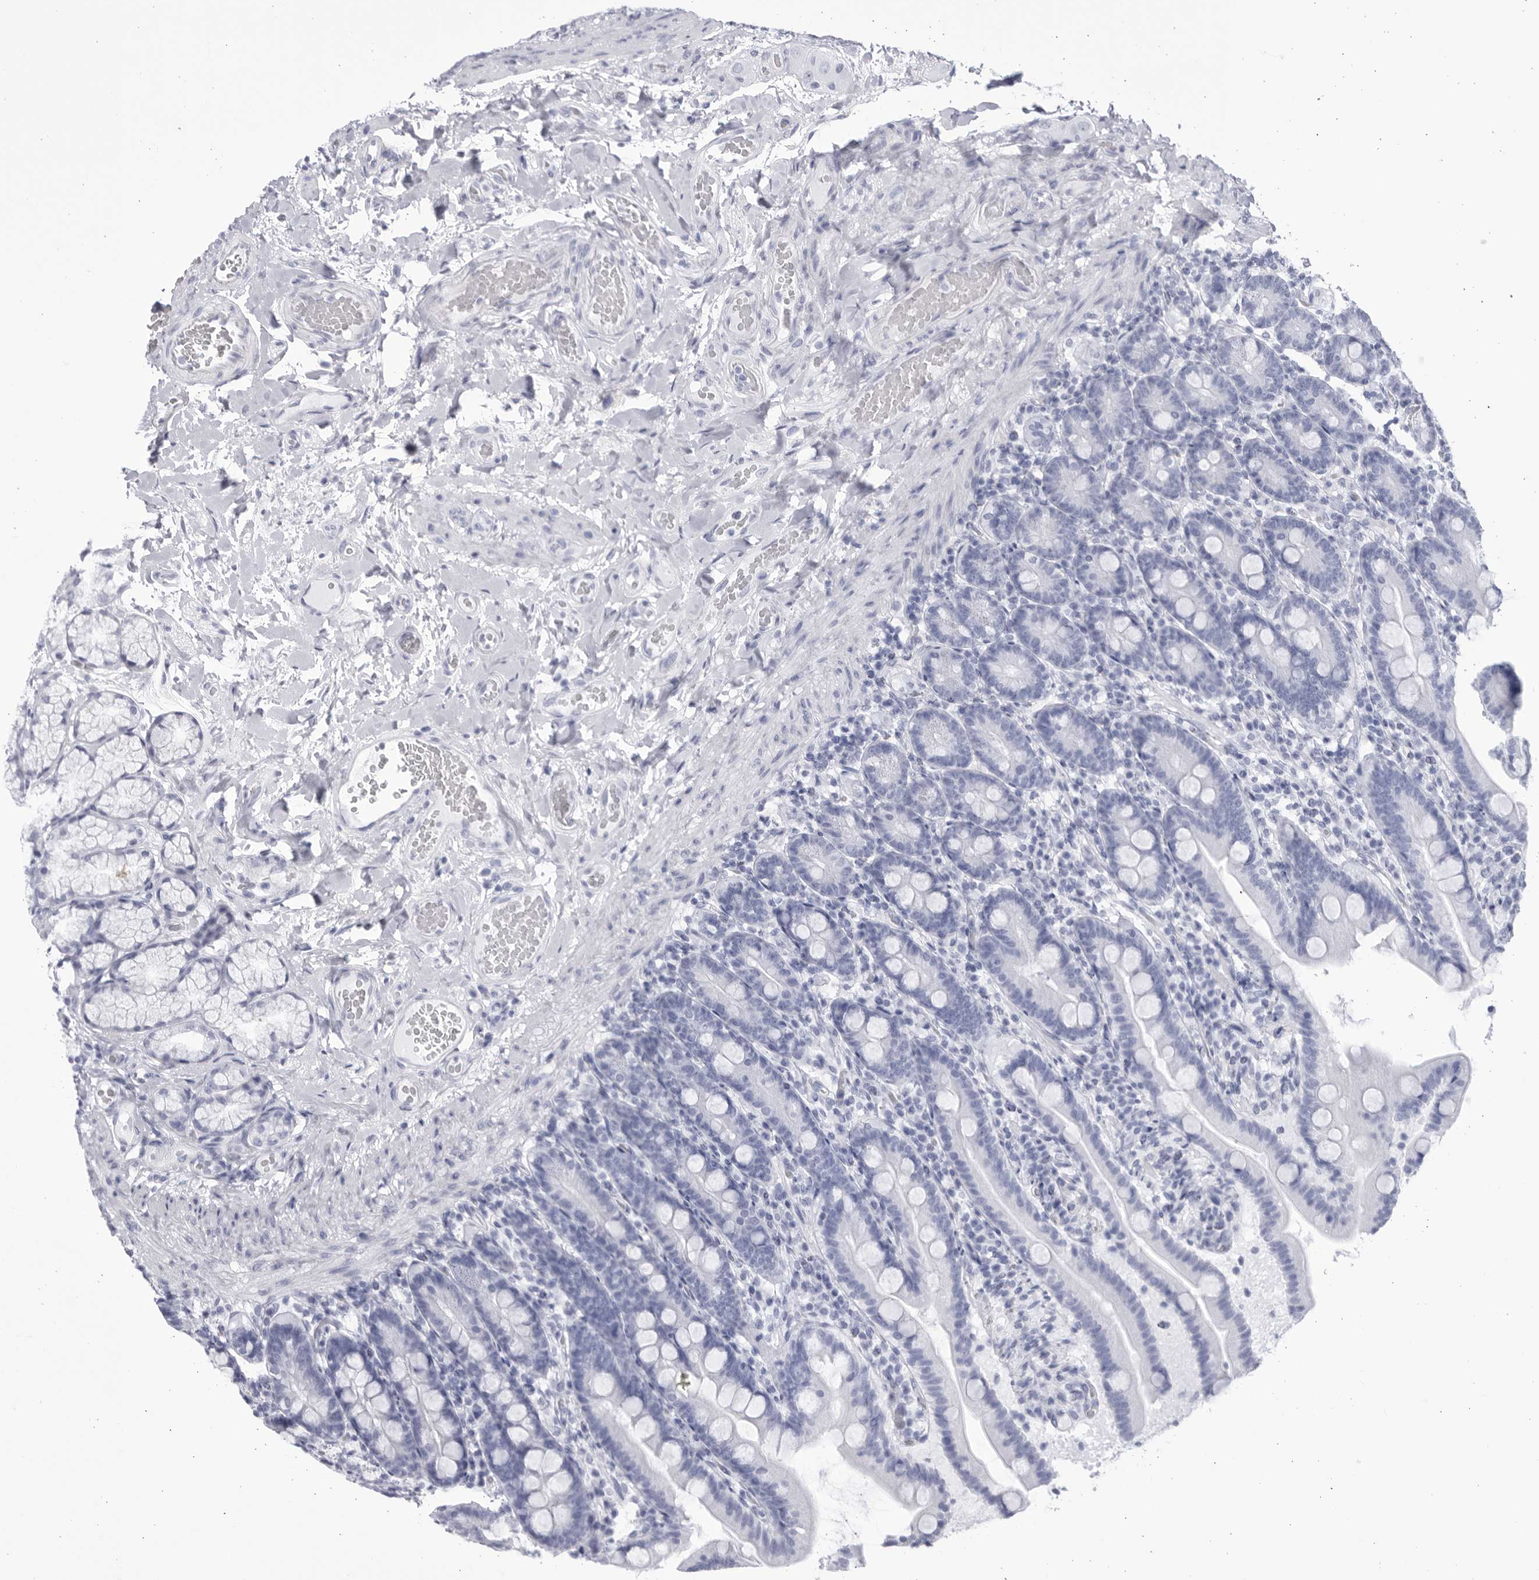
{"staining": {"intensity": "negative", "quantity": "none", "location": "none"}, "tissue": "duodenum", "cell_type": "Glandular cells", "image_type": "normal", "snomed": [{"axis": "morphology", "description": "Normal tissue, NOS"}, {"axis": "topography", "description": "Duodenum"}], "caption": "An image of human duodenum is negative for staining in glandular cells. (DAB immunohistochemistry (IHC) with hematoxylin counter stain).", "gene": "CCDC181", "patient": {"sex": "male", "age": 54}}